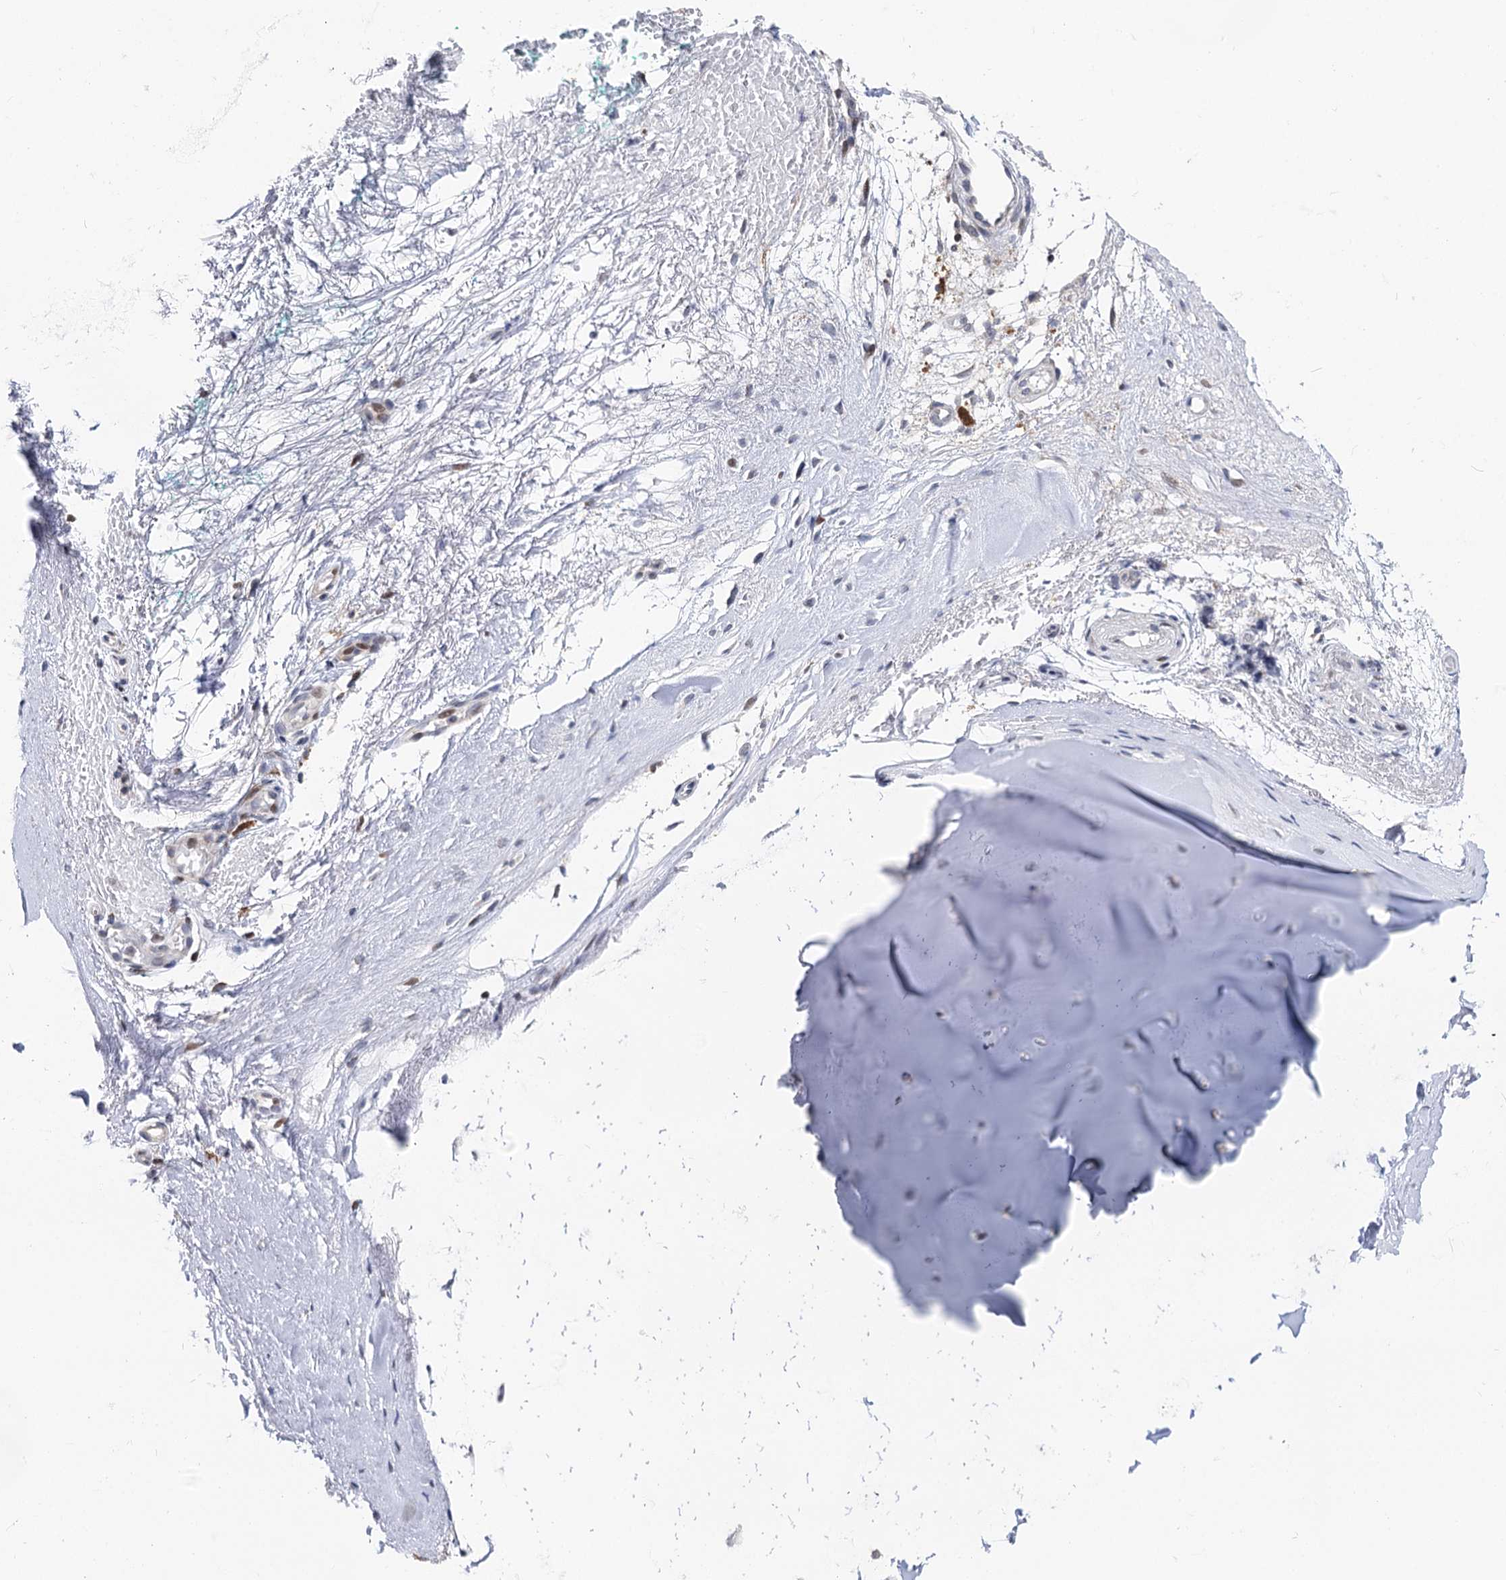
{"staining": {"intensity": "negative", "quantity": "none", "location": "none"}, "tissue": "adipose tissue", "cell_type": "Adipocytes", "image_type": "normal", "snomed": [{"axis": "morphology", "description": "Normal tissue, NOS"}, {"axis": "morphology", "description": "Basal cell carcinoma"}, {"axis": "topography", "description": "Cartilage tissue"}, {"axis": "topography", "description": "Nasopharynx"}, {"axis": "topography", "description": "Oral tissue"}], "caption": "IHC of benign adipose tissue exhibits no positivity in adipocytes.", "gene": "PTGR1", "patient": {"sex": "female", "age": 77}}